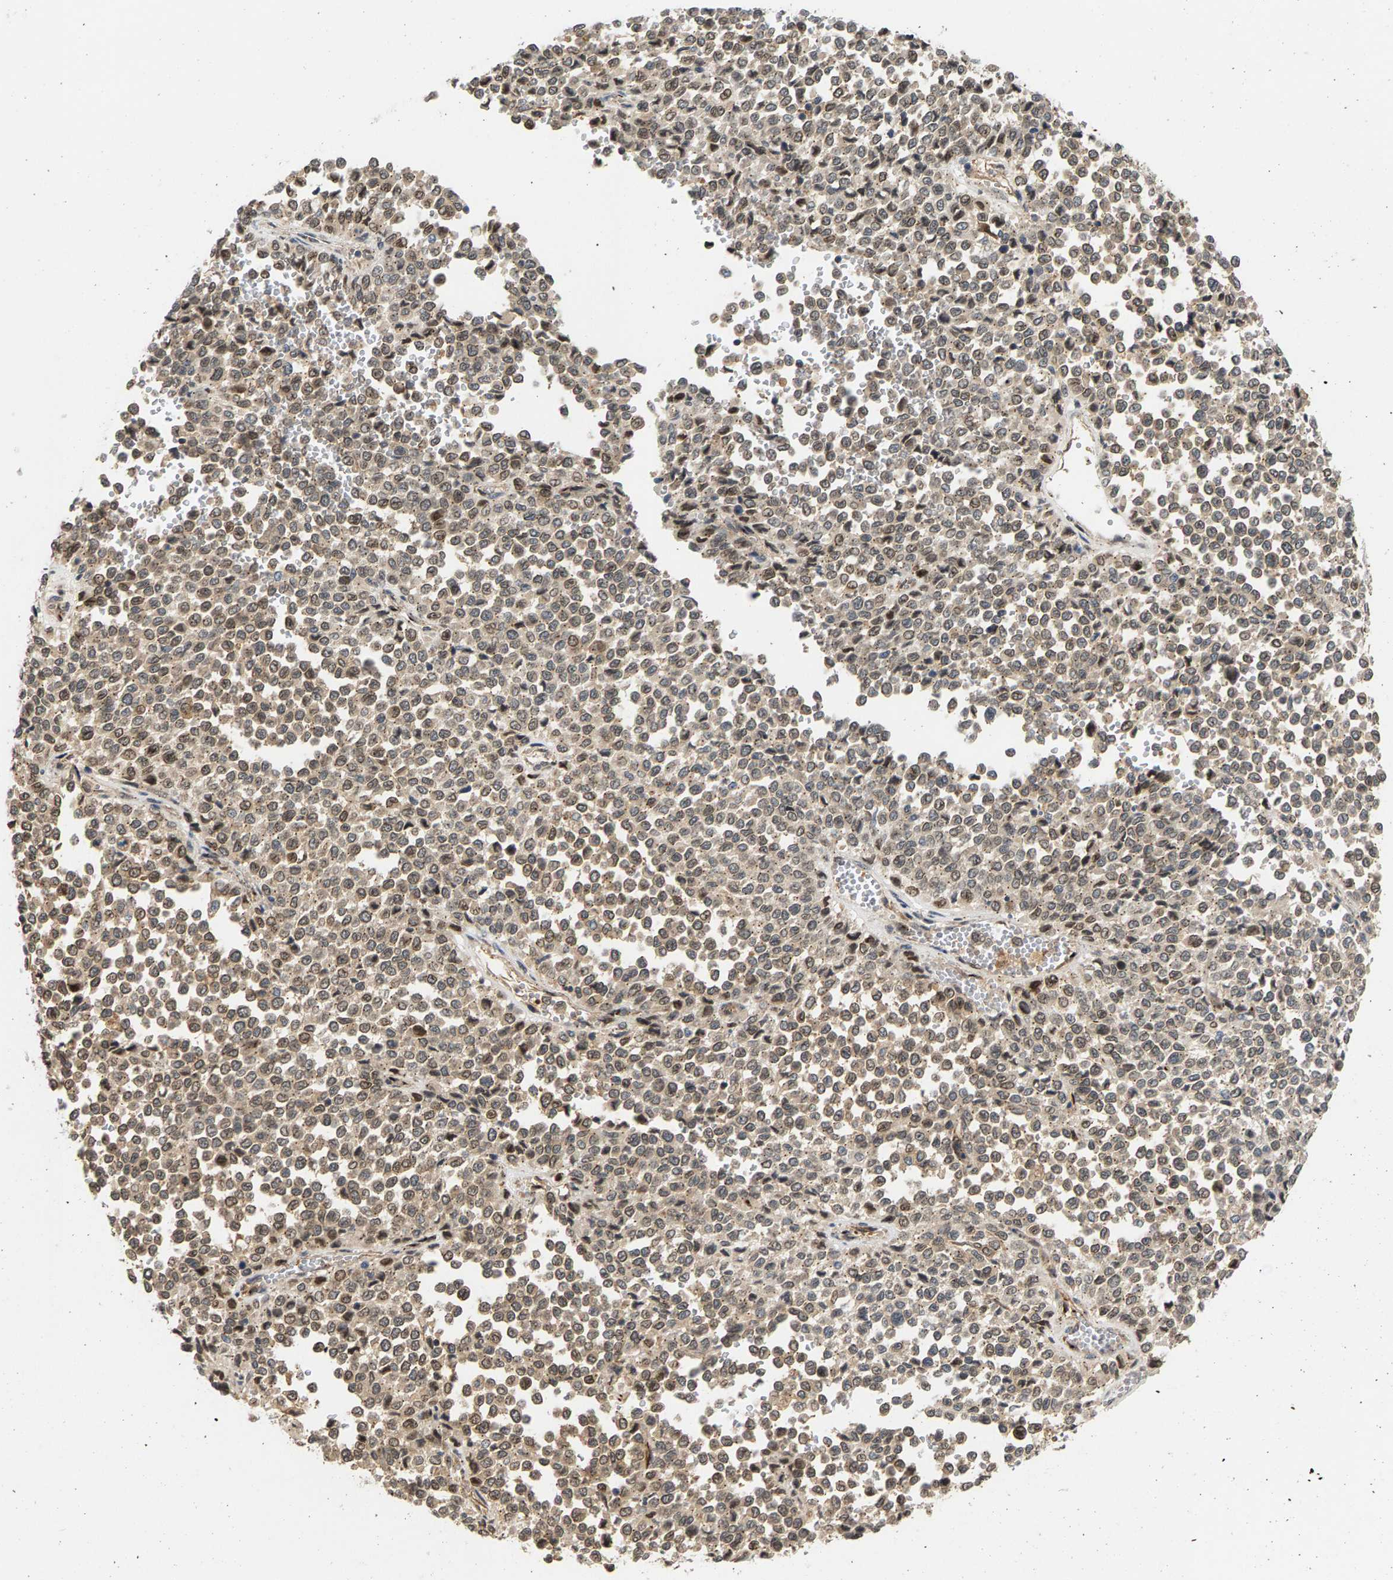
{"staining": {"intensity": "weak", "quantity": ">75%", "location": "cytoplasmic/membranous"}, "tissue": "melanoma", "cell_type": "Tumor cells", "image_type": "cancer", "snomed": [{"axis": "morphology", "description": "Malignant melanoma, Metastatic site"}, {"axis": "topography", "description": "Pancreas"}], "caption": "Protein staining displays weak cytoplasmic/membranous positivity in about >75% of tumor cells in melanoma. The staining is performed using DAB brown chromogen to label protein expression. The nuclei are counter-stained blue using hematoxylin.", "gene": "MAP2K5", "patient": {"sex": "female", "age": 30}}